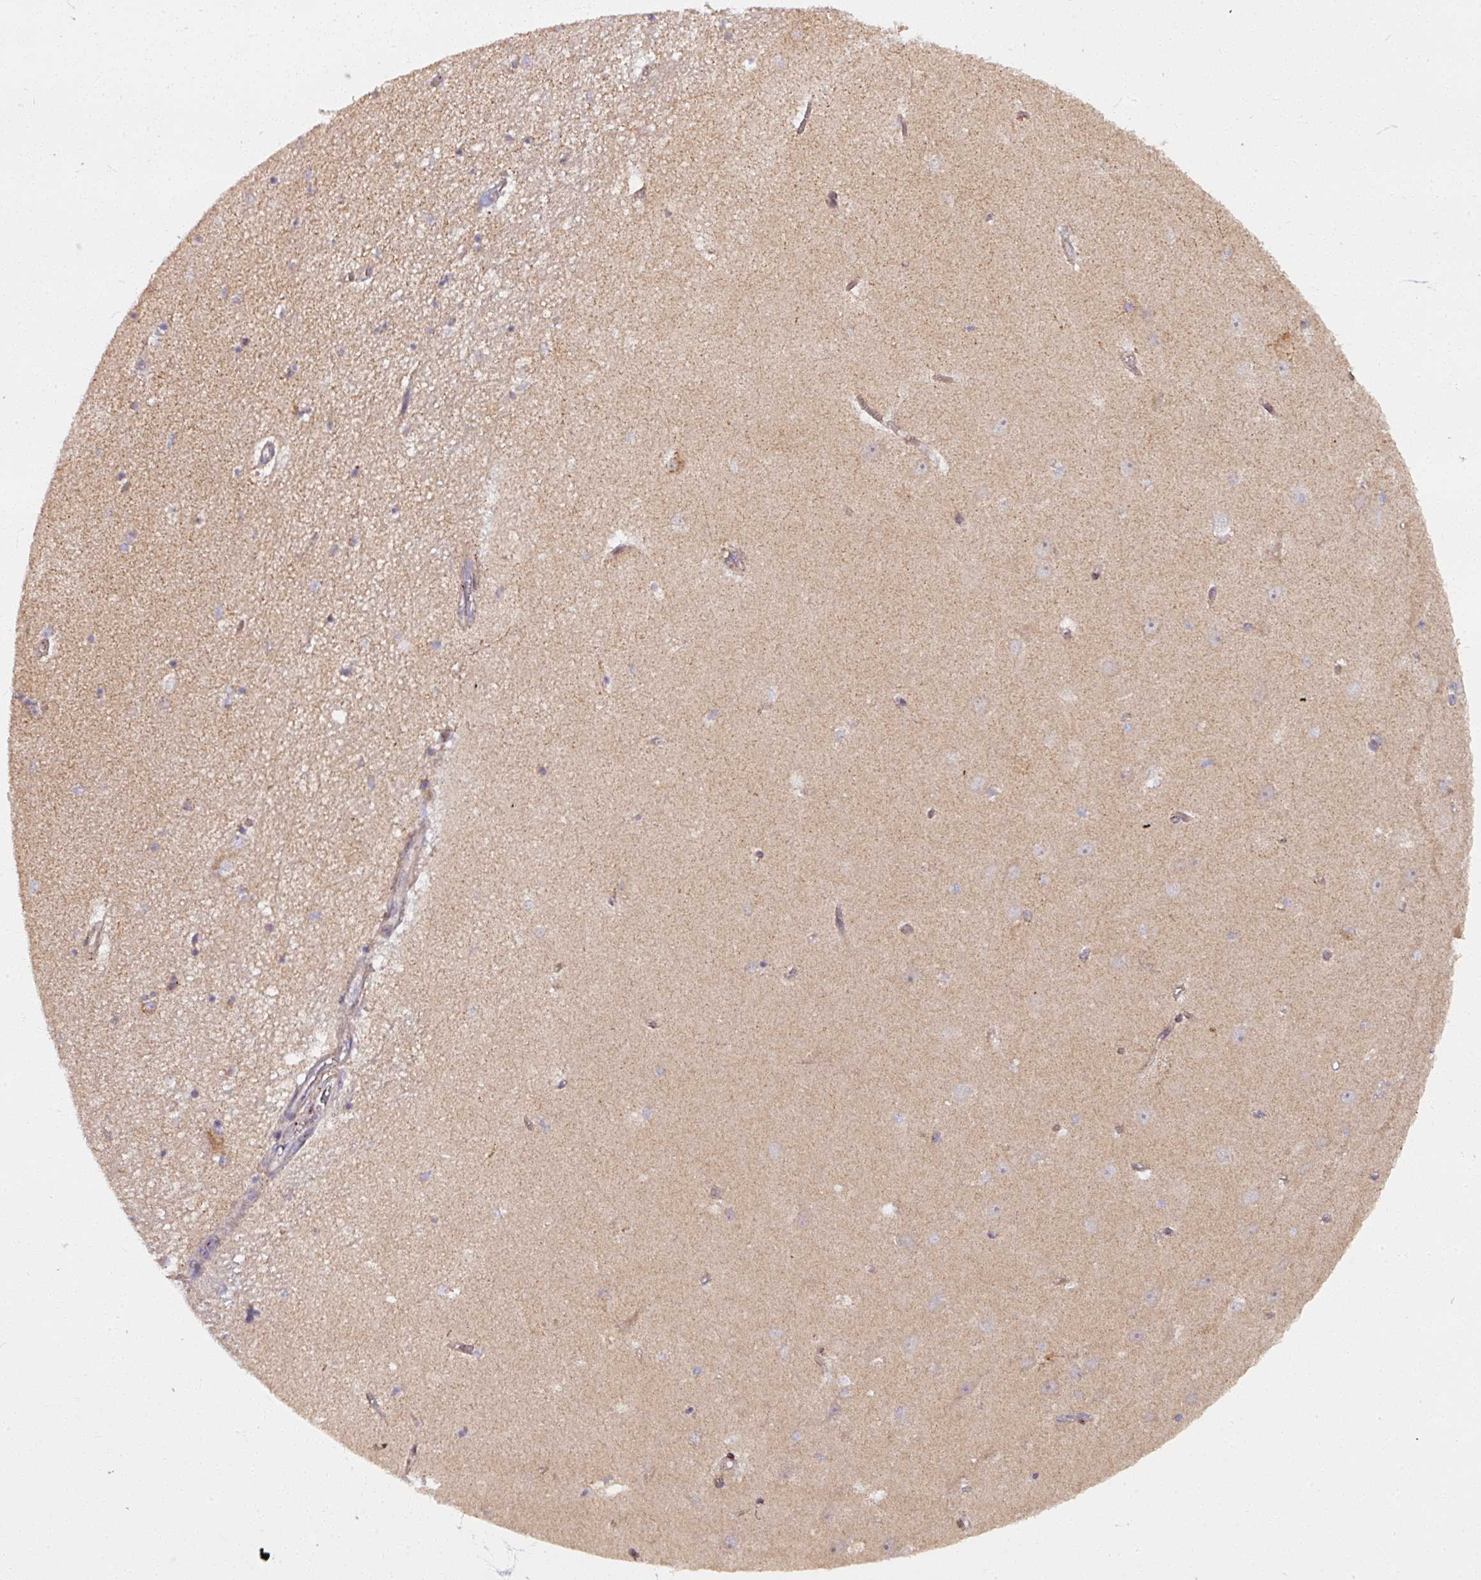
{"staining": {"intensity": "weak", "quantity": "<25%", "location": "cytoplasmic/membranous"}, "tissue": "hippocampus", "cell_type": "Glial cells", "image_type": "normal", "snomed": [{"axis": "morphology", "description": "Normal tissue, NOS"}, {"axis": "topography", "description": "Hippocampus"}], "caption": "This is a histopathology image of immunohistochemistry staining of unremarkable hippocampus, which shows no expression in glial cells. (DAB (3,3'-diaminobenzidine) immunohistochemistry with hematoxylin counter stain).", "gene": "MAGT1", "patient": {"sex": "female", "age": 64}}